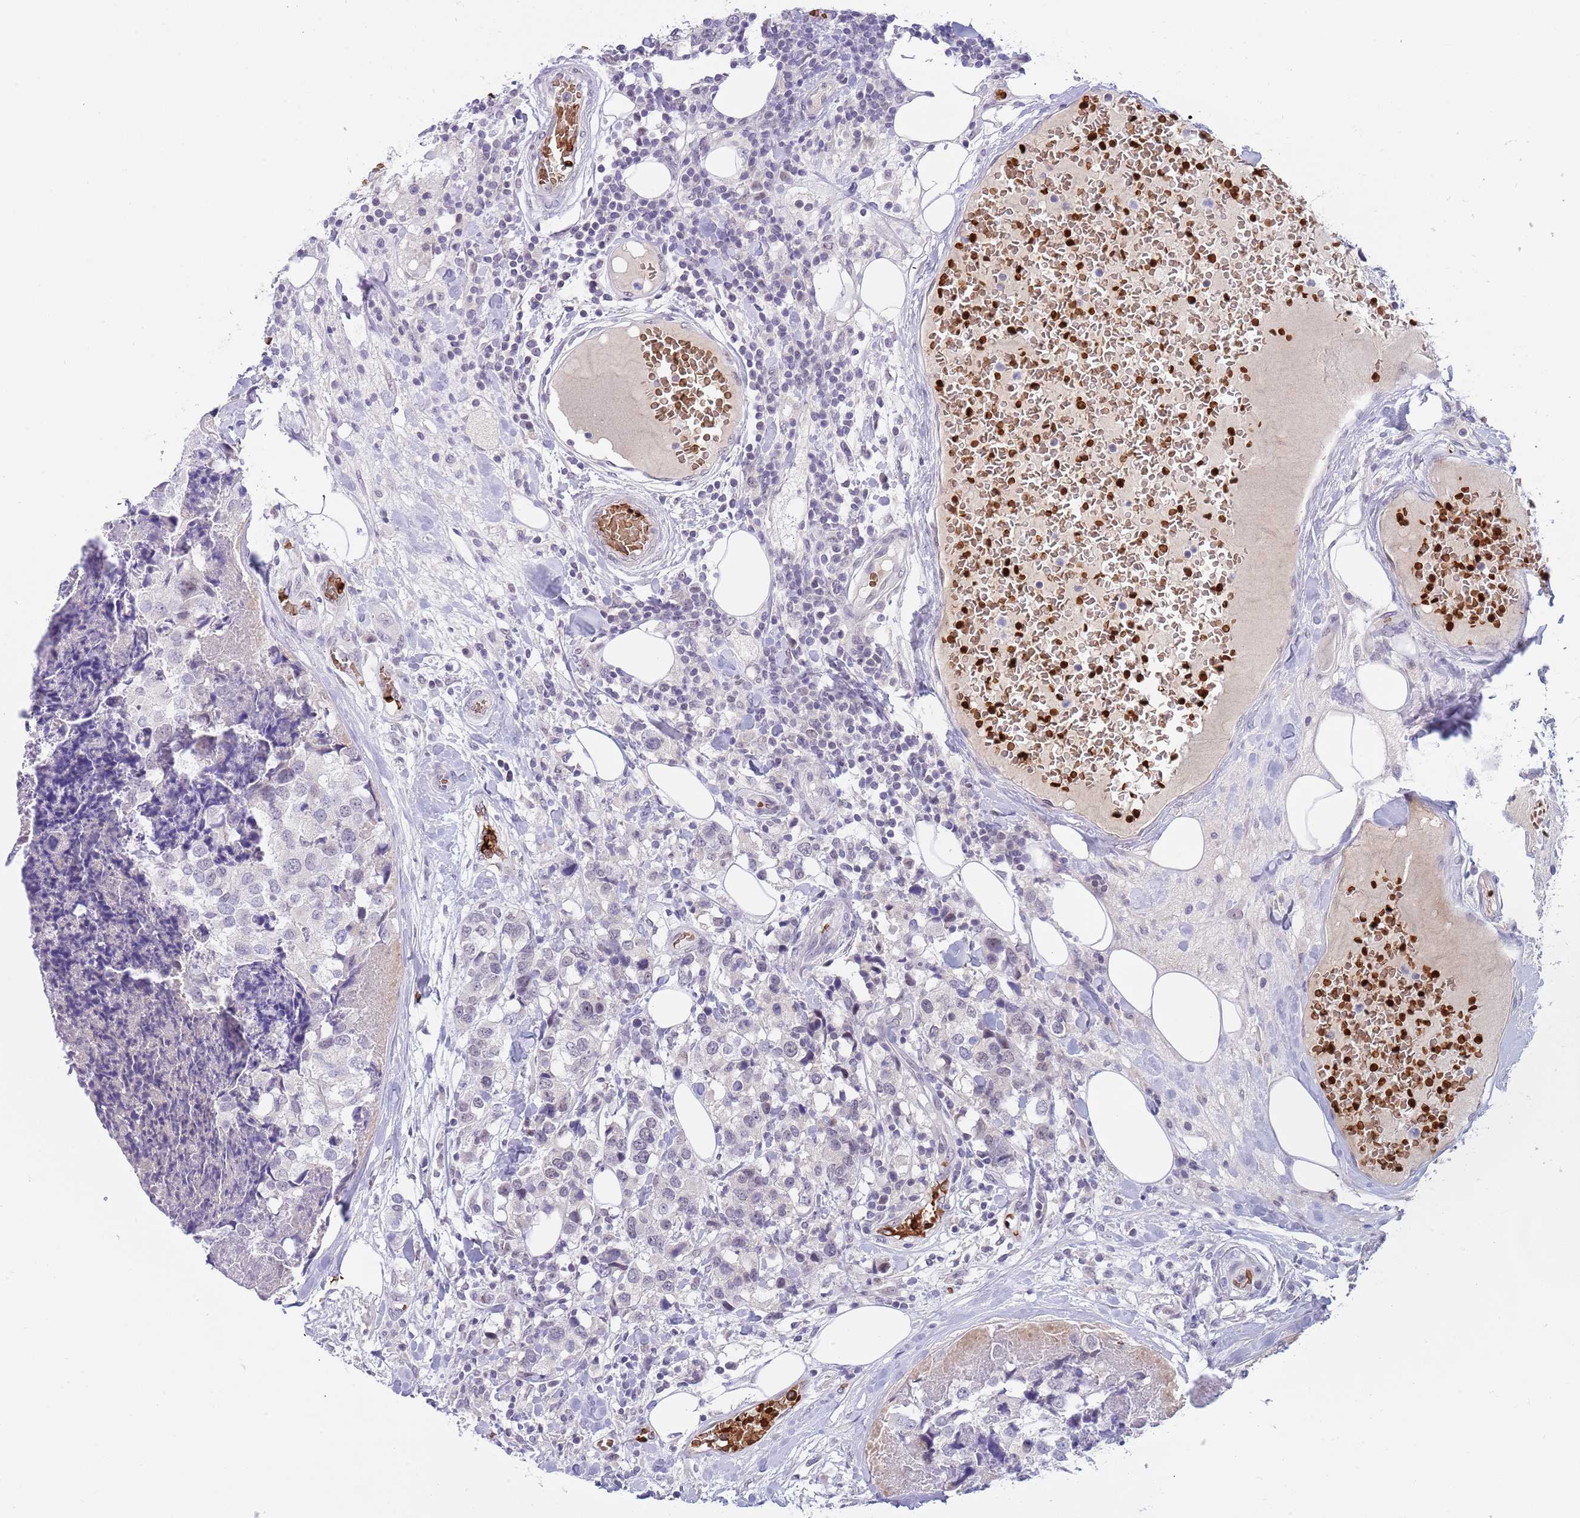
{"staining": {"intensity": "negative", "quantity": "none", "location": "none"}, "tissue": "breast cancer", "cell_type": "Tumor cells", "image_type": "cancer", "snomed": [{"axis": "morphology", "description": "Lobular carcinoma"}, {"axis": "topography", "description": "Breast"}], "caption": "IHC of human breast cancer (lobular carcinoma) reveals no positivity in tumor cells.", "gene": "LYPD6B", "patient": {"sex": "female", "age": 59}}